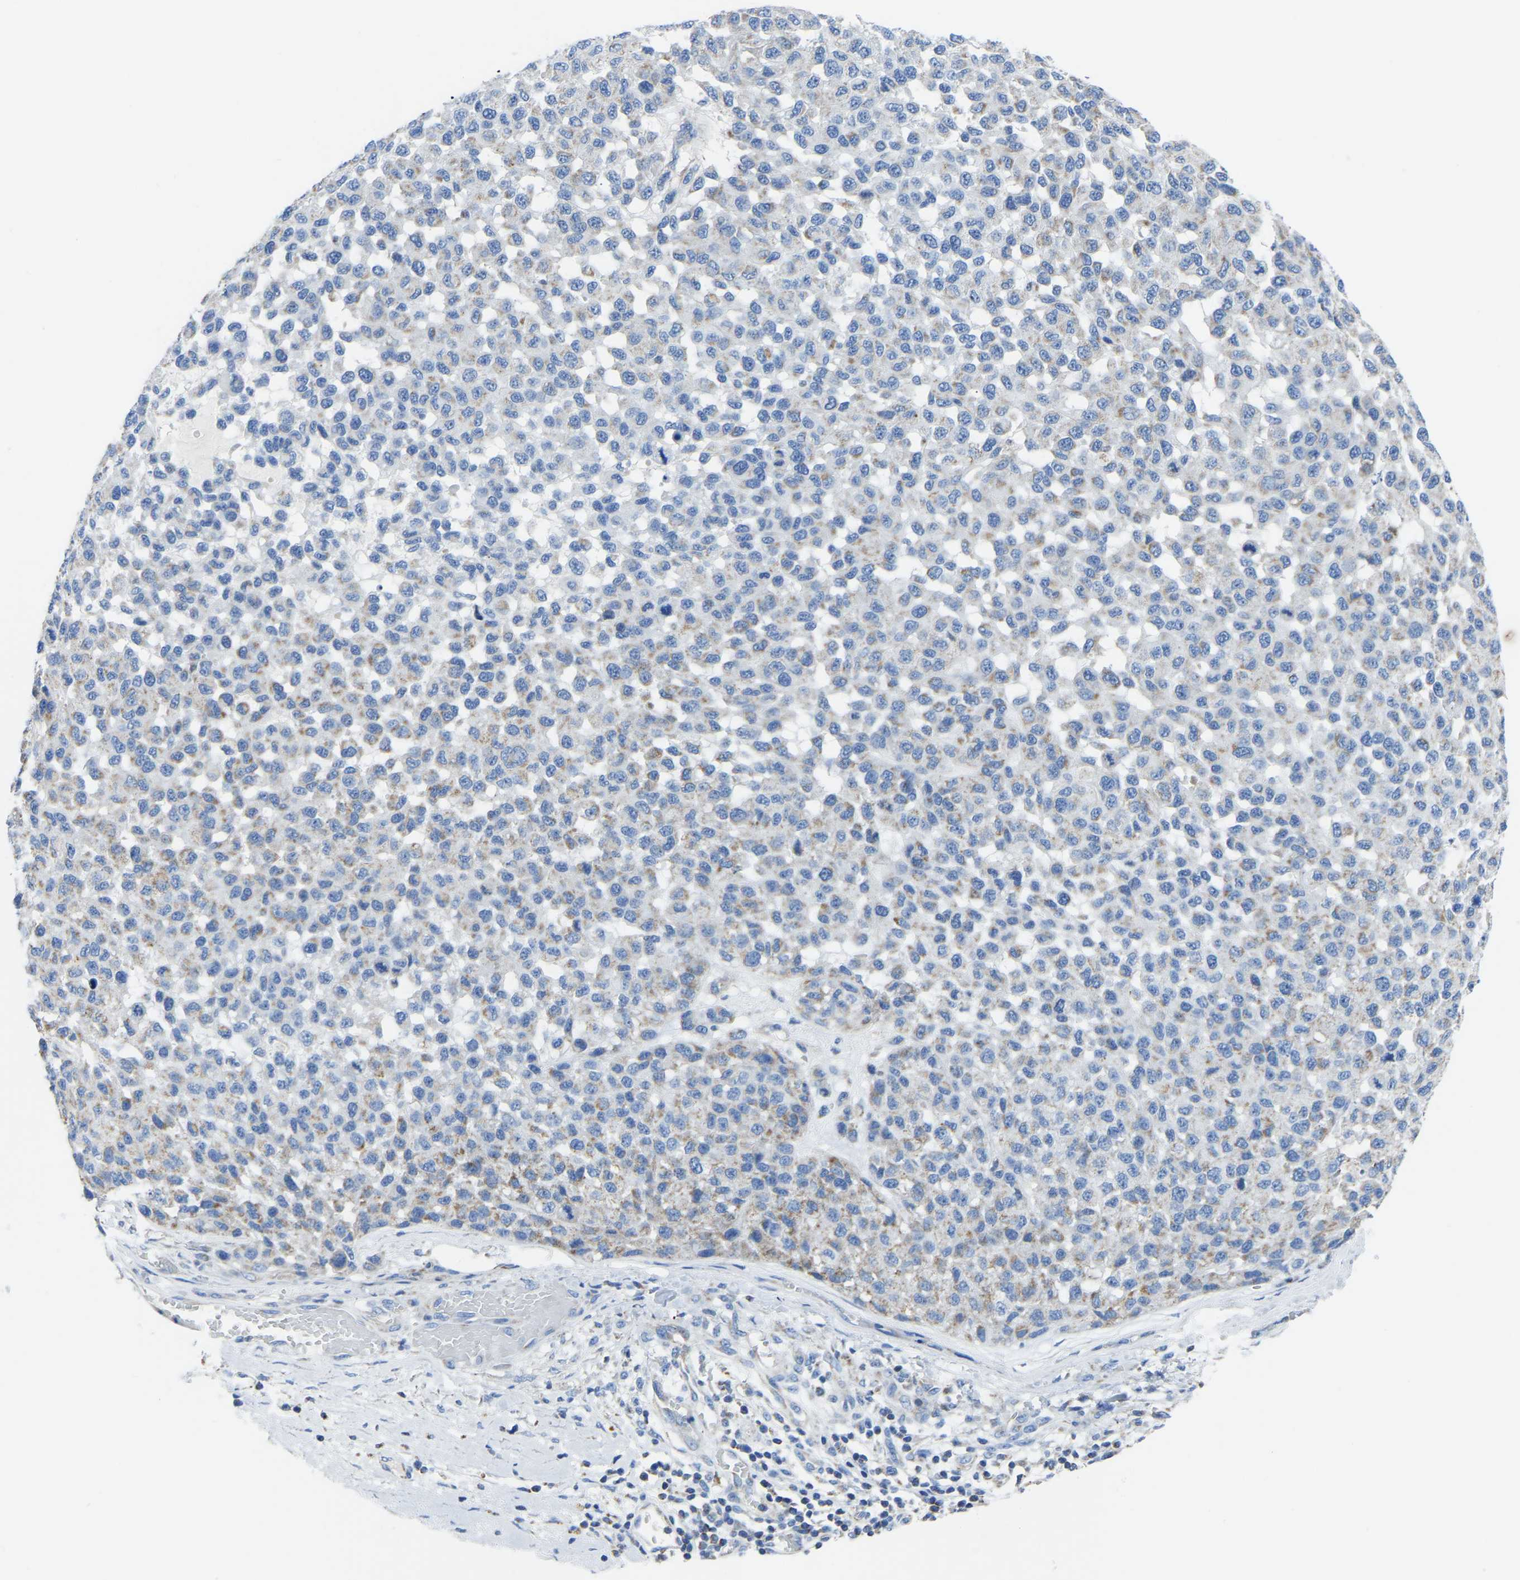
{"staining": {"intensity": "negative", "quantity": "none", "location": "none"}, "tissue": "melanoma", "cell_type": "Tumor cells", "image_type": "cancer", "snomed": [{"axis": "morphology", "description": "Malignant melanoma, NOS"}, {"axis": "topography", "description": "Skin"}], "caption": "Immunohistochemistry micrograph of human melanoma stained for a protein (brown), which reveals no positivity in tumor cells. (Immunohistochemistry (ihc), brightfield microscopy, high magnification).", "gene": "ETFA", "patient": {"sex": "male", "age": 62}}